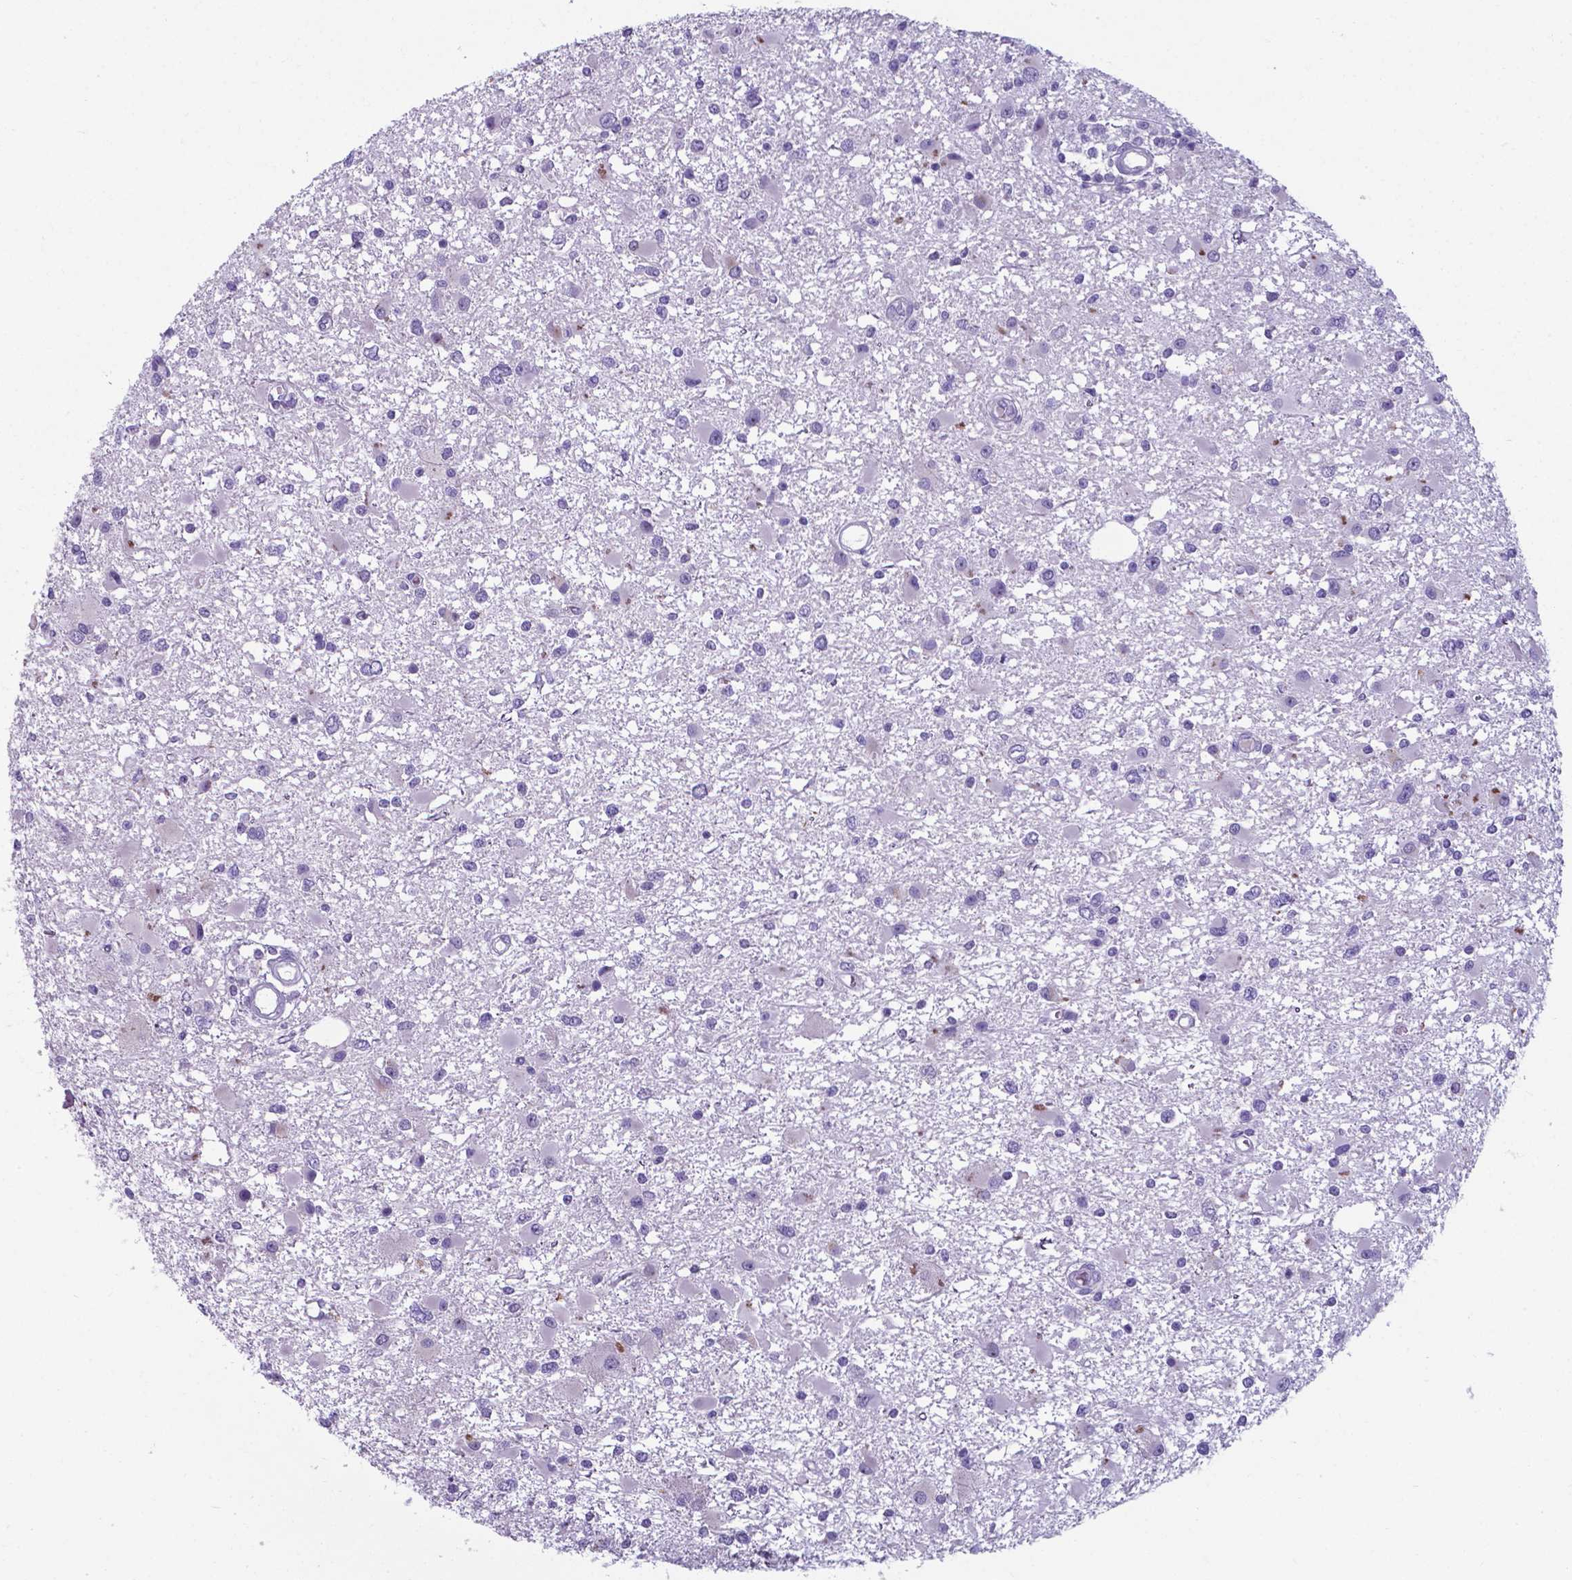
{"staining": {"intensity": "negative", "quantity": "none", "location": "none"}, "tissue": "glioma", "cell_type": "Tumor cells", "image_type": "cancer", "snomed": [{"axis": "morphology", "description": "Glioma, malignant, High grade"}, {"axis": "topography", "description": "Brain"}], "caption": "Protein analysis of glioma demonstrates no significant positivity in tumor cells. (Stains: DAB immunohistochemistry (IHC) with hematoxylin counter stain, Microscopy: brightfield microscopy at high magnification).", "gene": "AP5B1", "patient": {"sex": "male", "age": 54}}